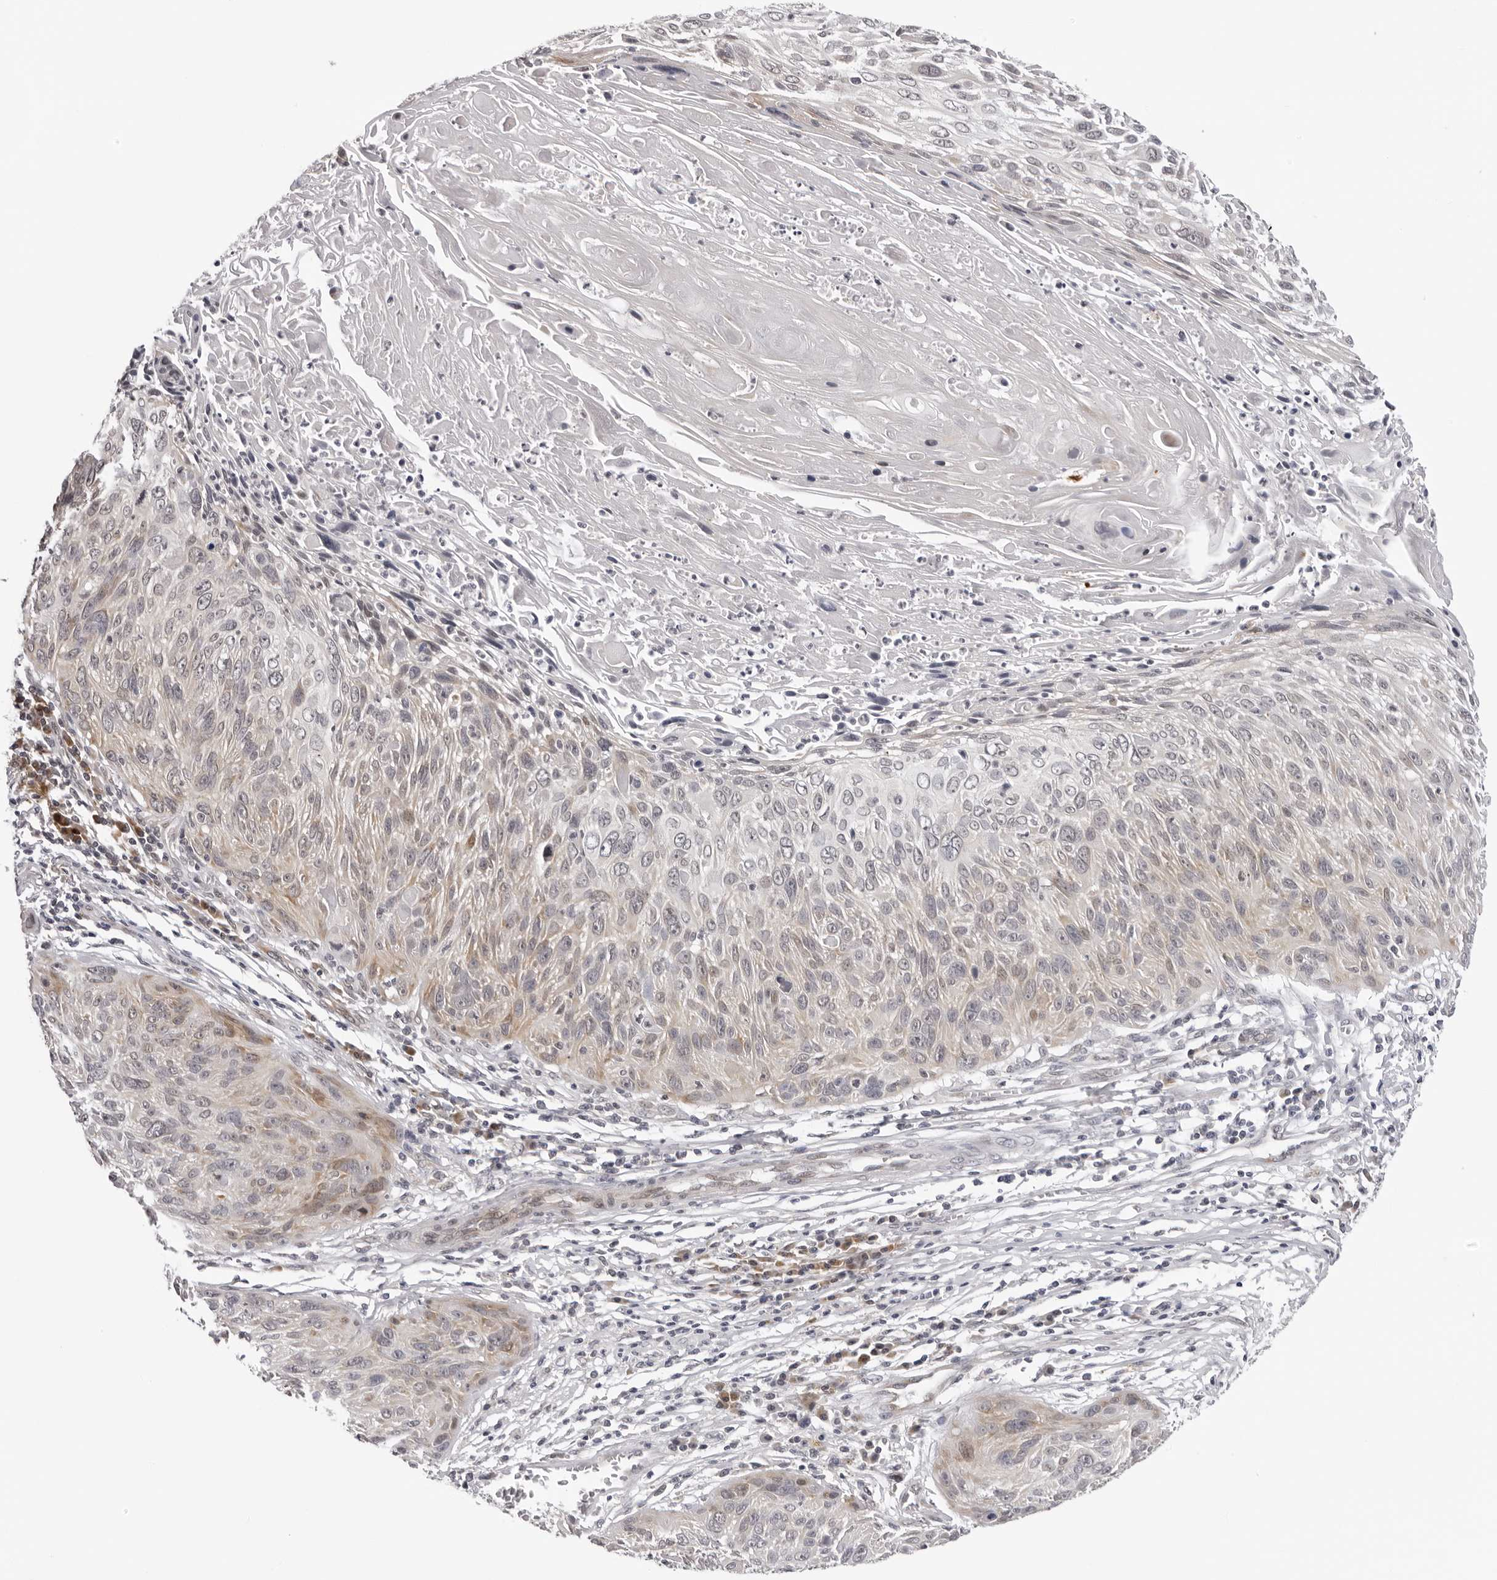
{"staining": {"intensity": "weak", "quantity": "<25%", "location": "cytoplasmic/membranous"}, "tissue": "cervical cancer", "cell_type": "Tumor cells", "image_type": "cancer", "snomed": [{"axis": "morphology", "description": "Squamous cell carcinoma, NOS"}, {"axis": "topography", "description": "Cervix"}], "caption": "Immunohistochemistry (IHC) of human cervical squamous cell carcinoma displays no positivity in tumor cells.", "gene": "PRUNE1", "patient": {"sex": "female", "age": 51}}